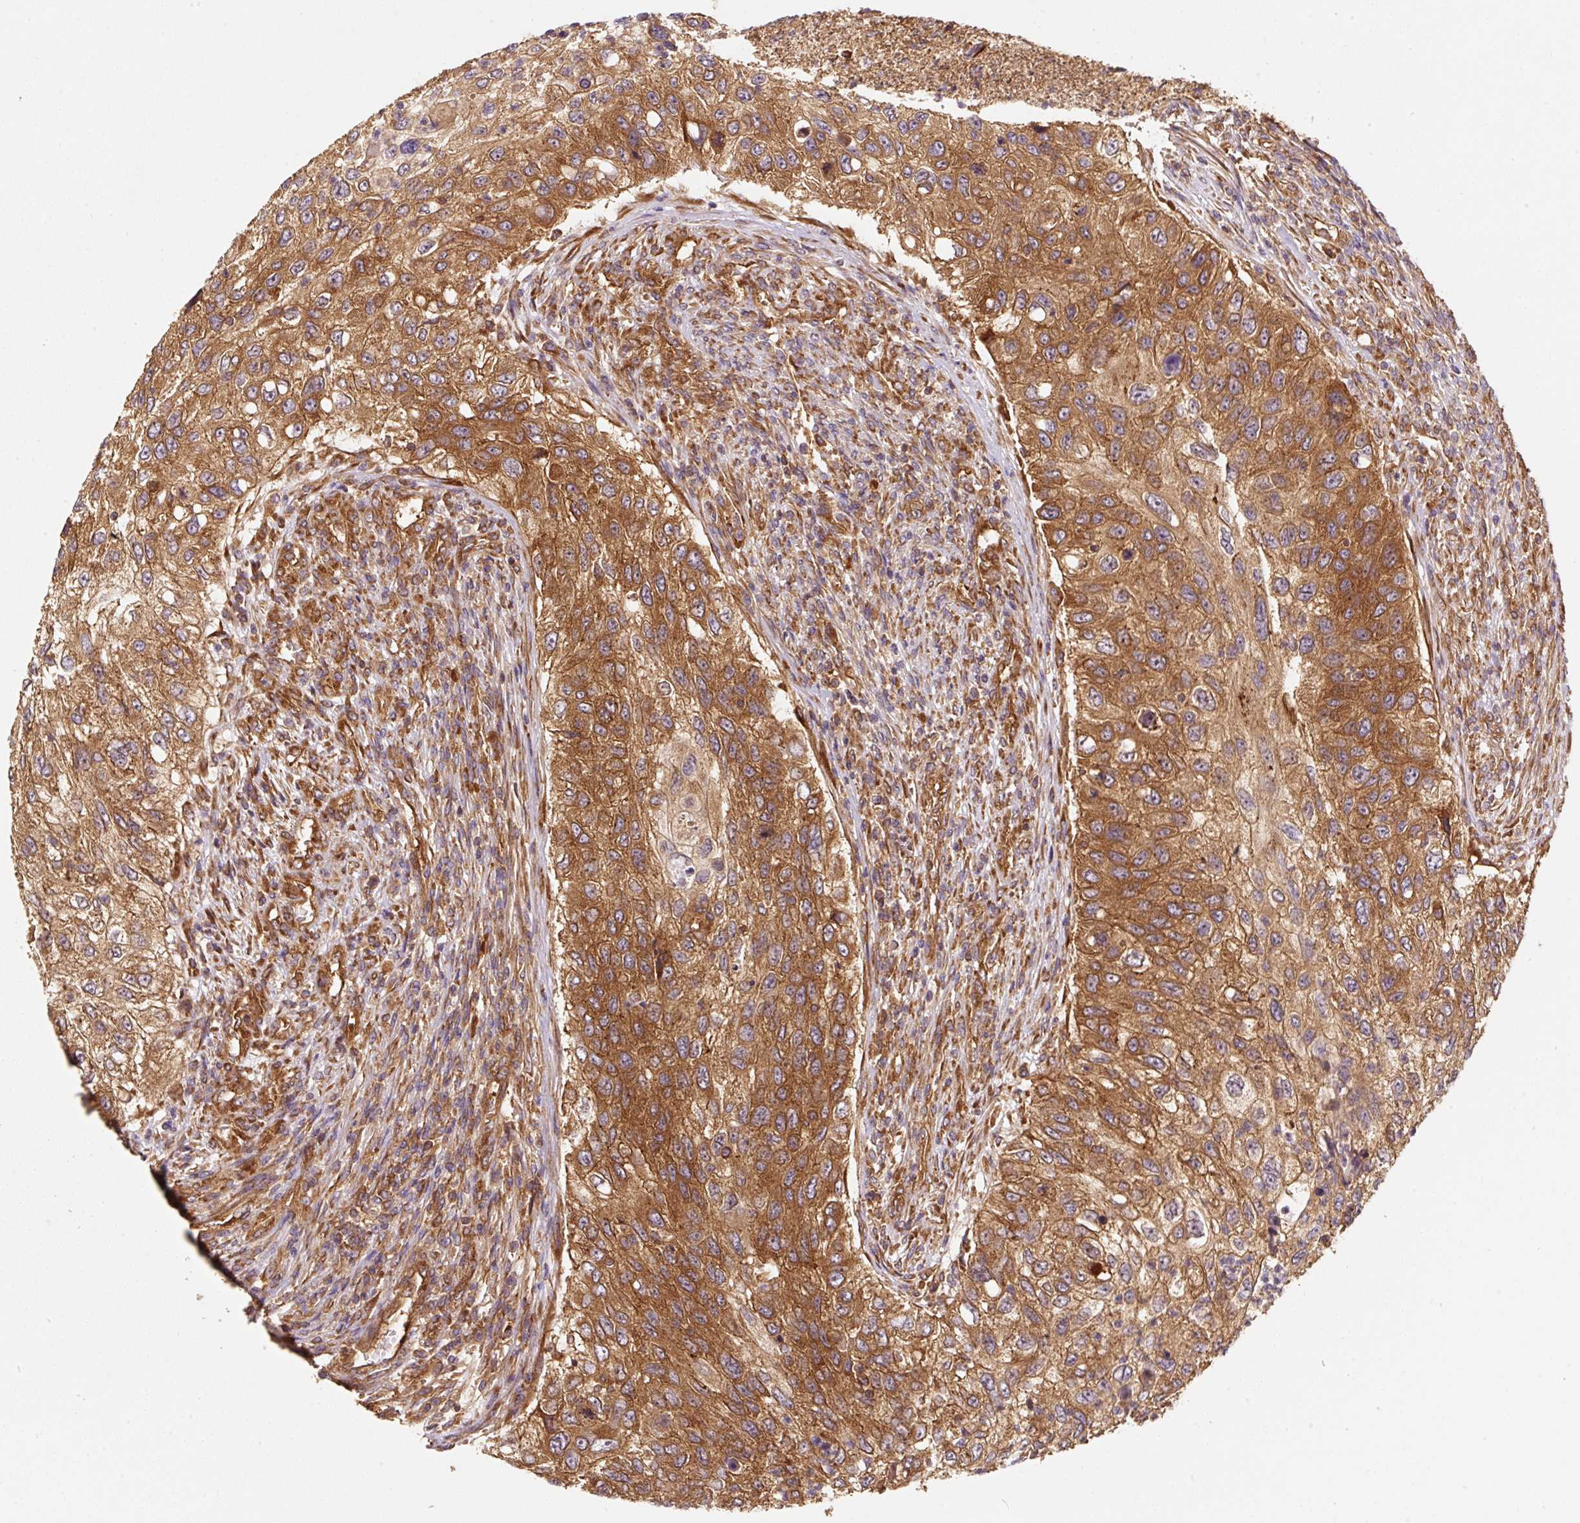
{"staining": {"intensity": "strong", "quantity": ">75%", "location": "cytoplasmic/membranous"}, "tissue": "urothelial cancer", "cell_type": "Tumor cells", "image_type": "cancer", "snomed": [{"axis": "morphology", "description": "Urothelial carcinoma, High grade"}, {"axis": "topography", "description": "Urinary bladder"}], "caption": "Human high-grade urothelial carcinoma stained with a protein marker displays strong staining in tumor cells.", "gene": "EIF2S2", "patient": {"sex": "female", "age": 60}}